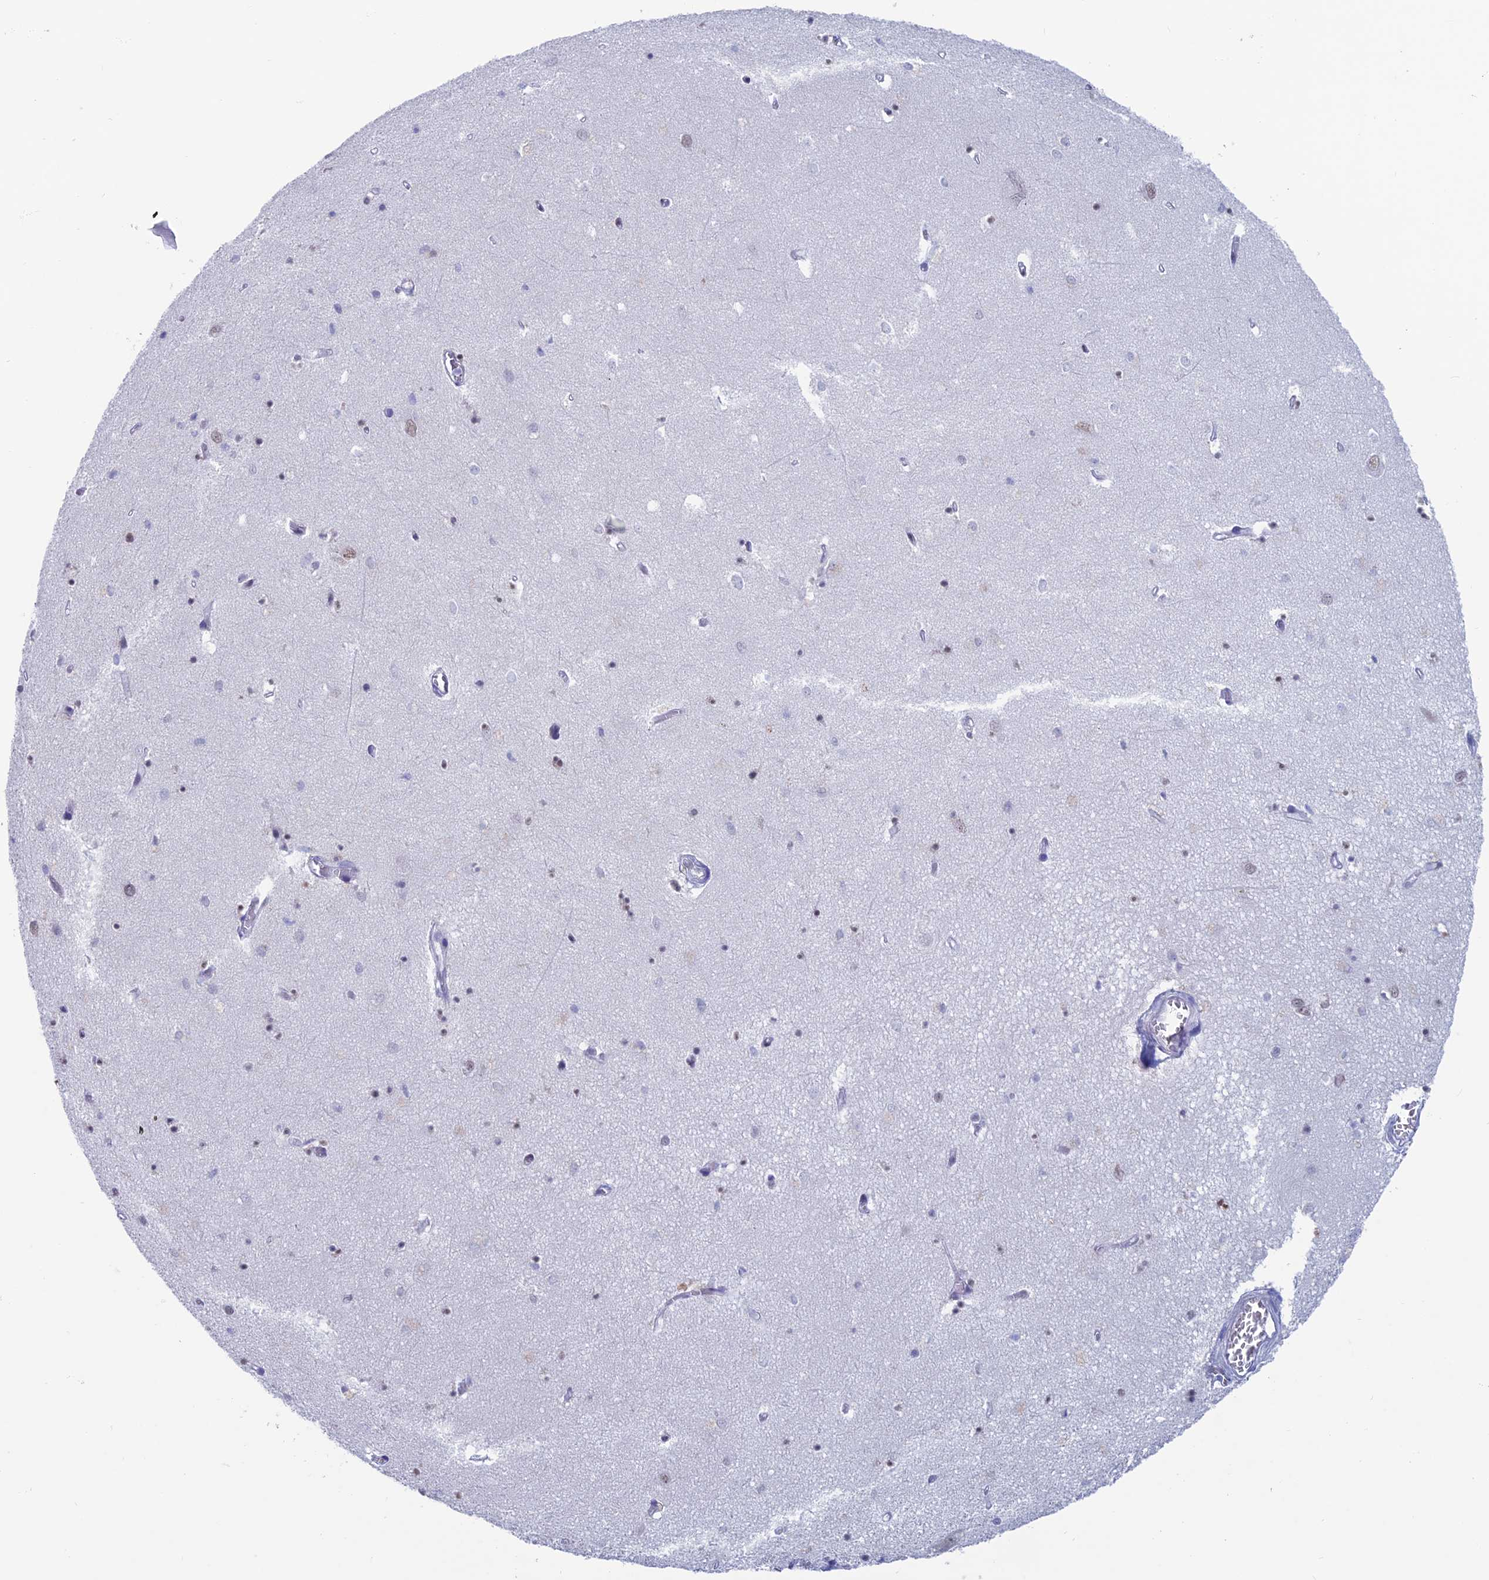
{"staining": {"intensity": "weak", "quantity": "<25%", "location": "nuclear"}, "tissue": "hippocampus", "cell_type": "Glial cells", "image_type": "normal", "snomed": [{"axis": "morphology", "description": "Normal tissue, NOS"}, {"axis": "topography", "description": "Hippocampus"}], "caption": "Image shows no protein expression in glial cells of unremarkable hippocampus. (DAB (3,3'-diaminobenzidine) immunohistochemistry (IHC) with hematoxylin counter stain).", "gene": "NOL4L", "patient": {"sex": "female", "age": 64}}